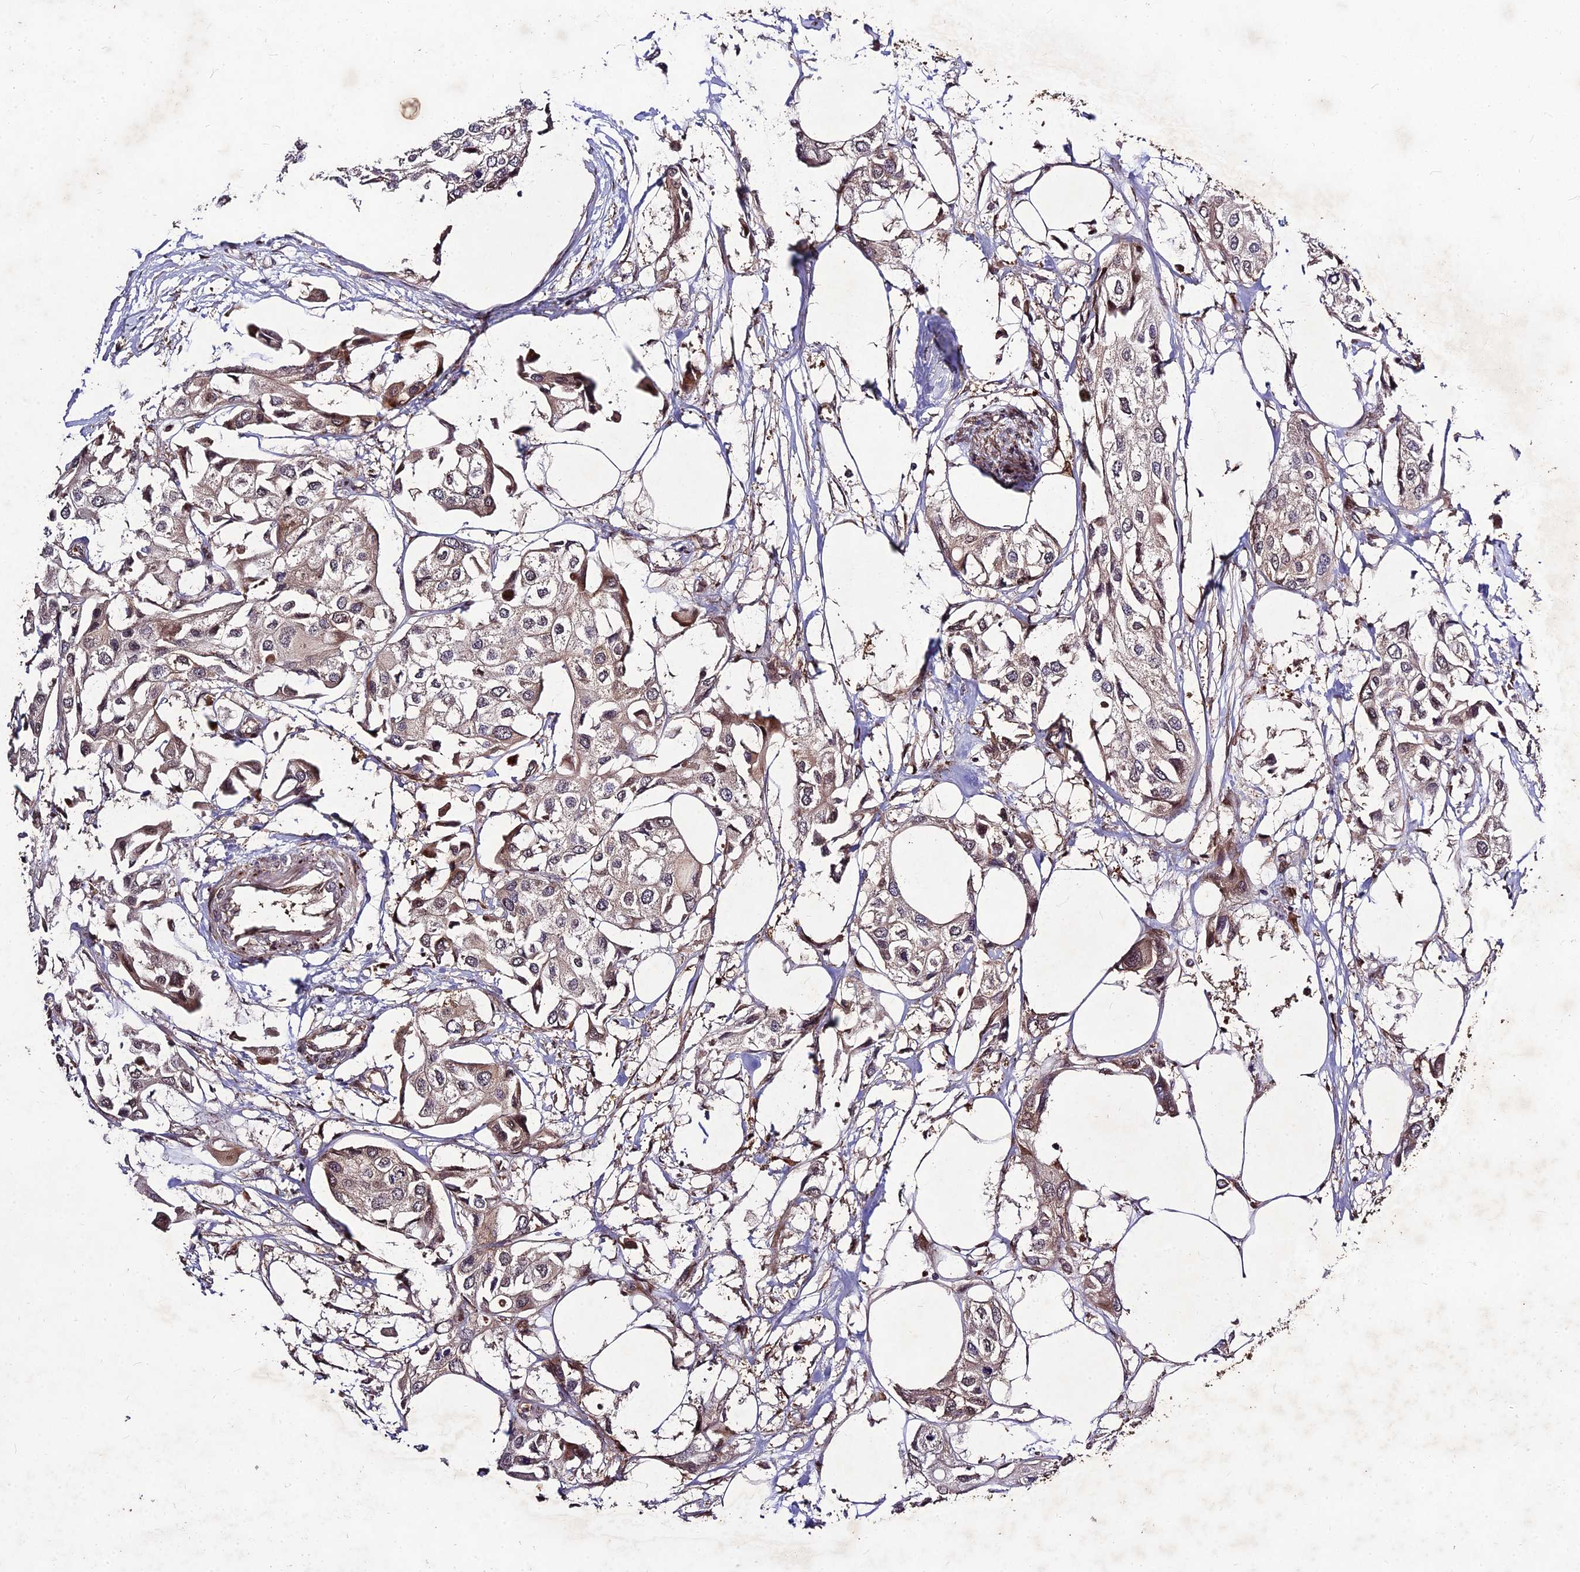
{"staining": {"intensity": "weak", "quantity": "25%-75%", "location": "cytoplasmic/membranous"}, "tissue": "urothelial cancer", "cell_type": "Tumor cells", "image_type": "cancer", "snomed": [{"axis": "morphology", "description": "Urothelial carcinoma, High grade"}, {"axis": "topography", "description": "Urinary bladder"}], "caption": "IHC micrograph of human urothelial cancer stained for a protein (brown), which displays low levels of weak cytoplasmic/membranous expression in approximately 25%-75% of tumor cells.", "gene": "MKKS", "patient": {"sex": "male", "age": 64}}